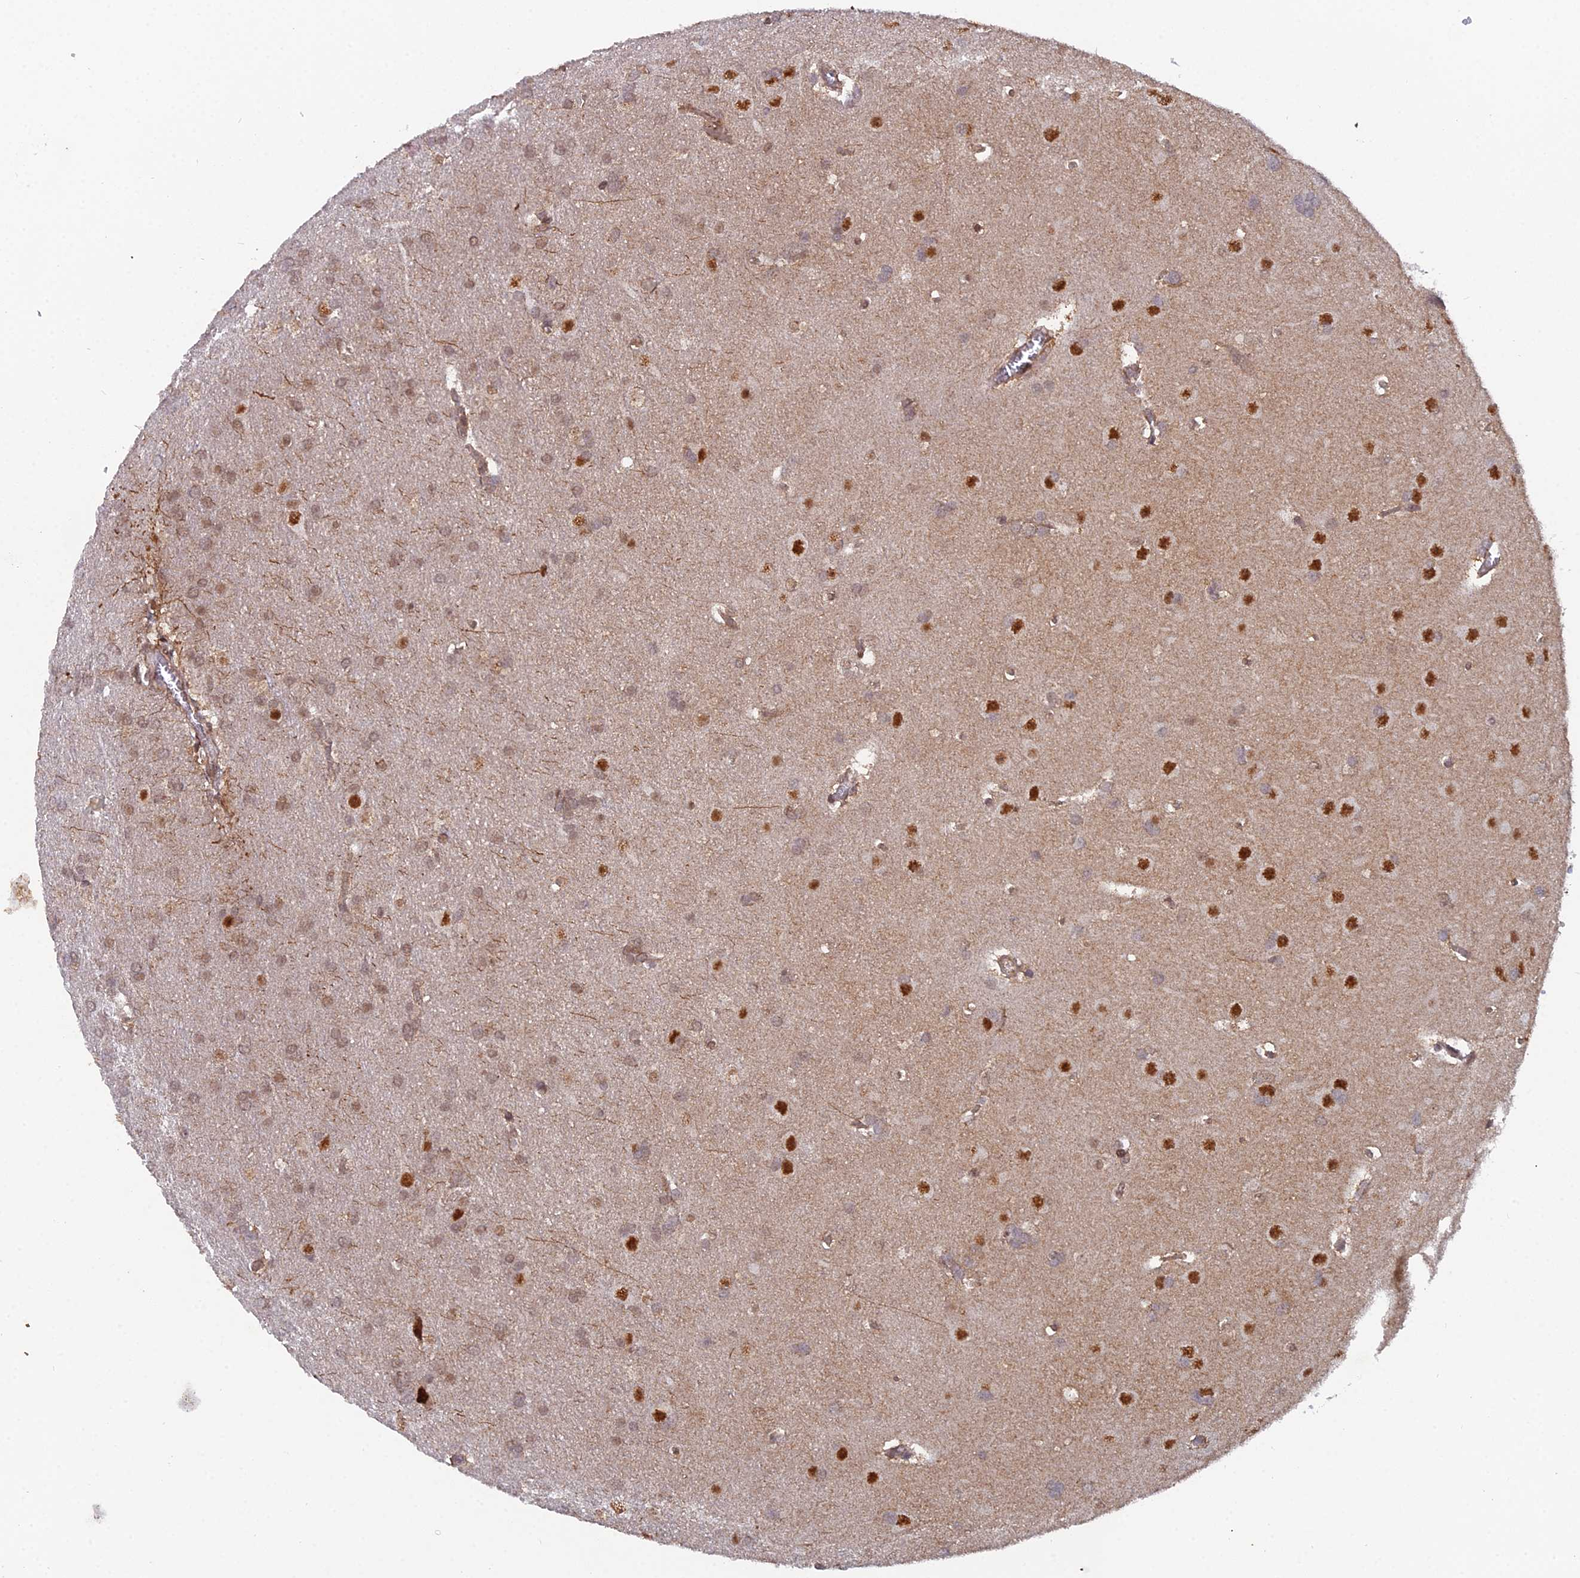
{"staining": {"intensity": "moderate", "quantity": ">75%", "location": "cytoplasmic/membranous,nuclear"}, "tissue": "glioma", "cell_type": "Tumor cells", "image_type": "cancer", "snomed": [{"axis": "morphology", "description": "Glioma, malignant, Low grade"}, {"axis": "topography", "description": "Brain"}], "caption": "A high-resolution image shows immunohistochemistry (IHC) staining of glioma, which displays moderate cytoplasmic/membranous and nuclear positivity in approximately >75% of tumor cells.", "gene": "XKR9", "patient": {"sex": "female", "age": 32}}